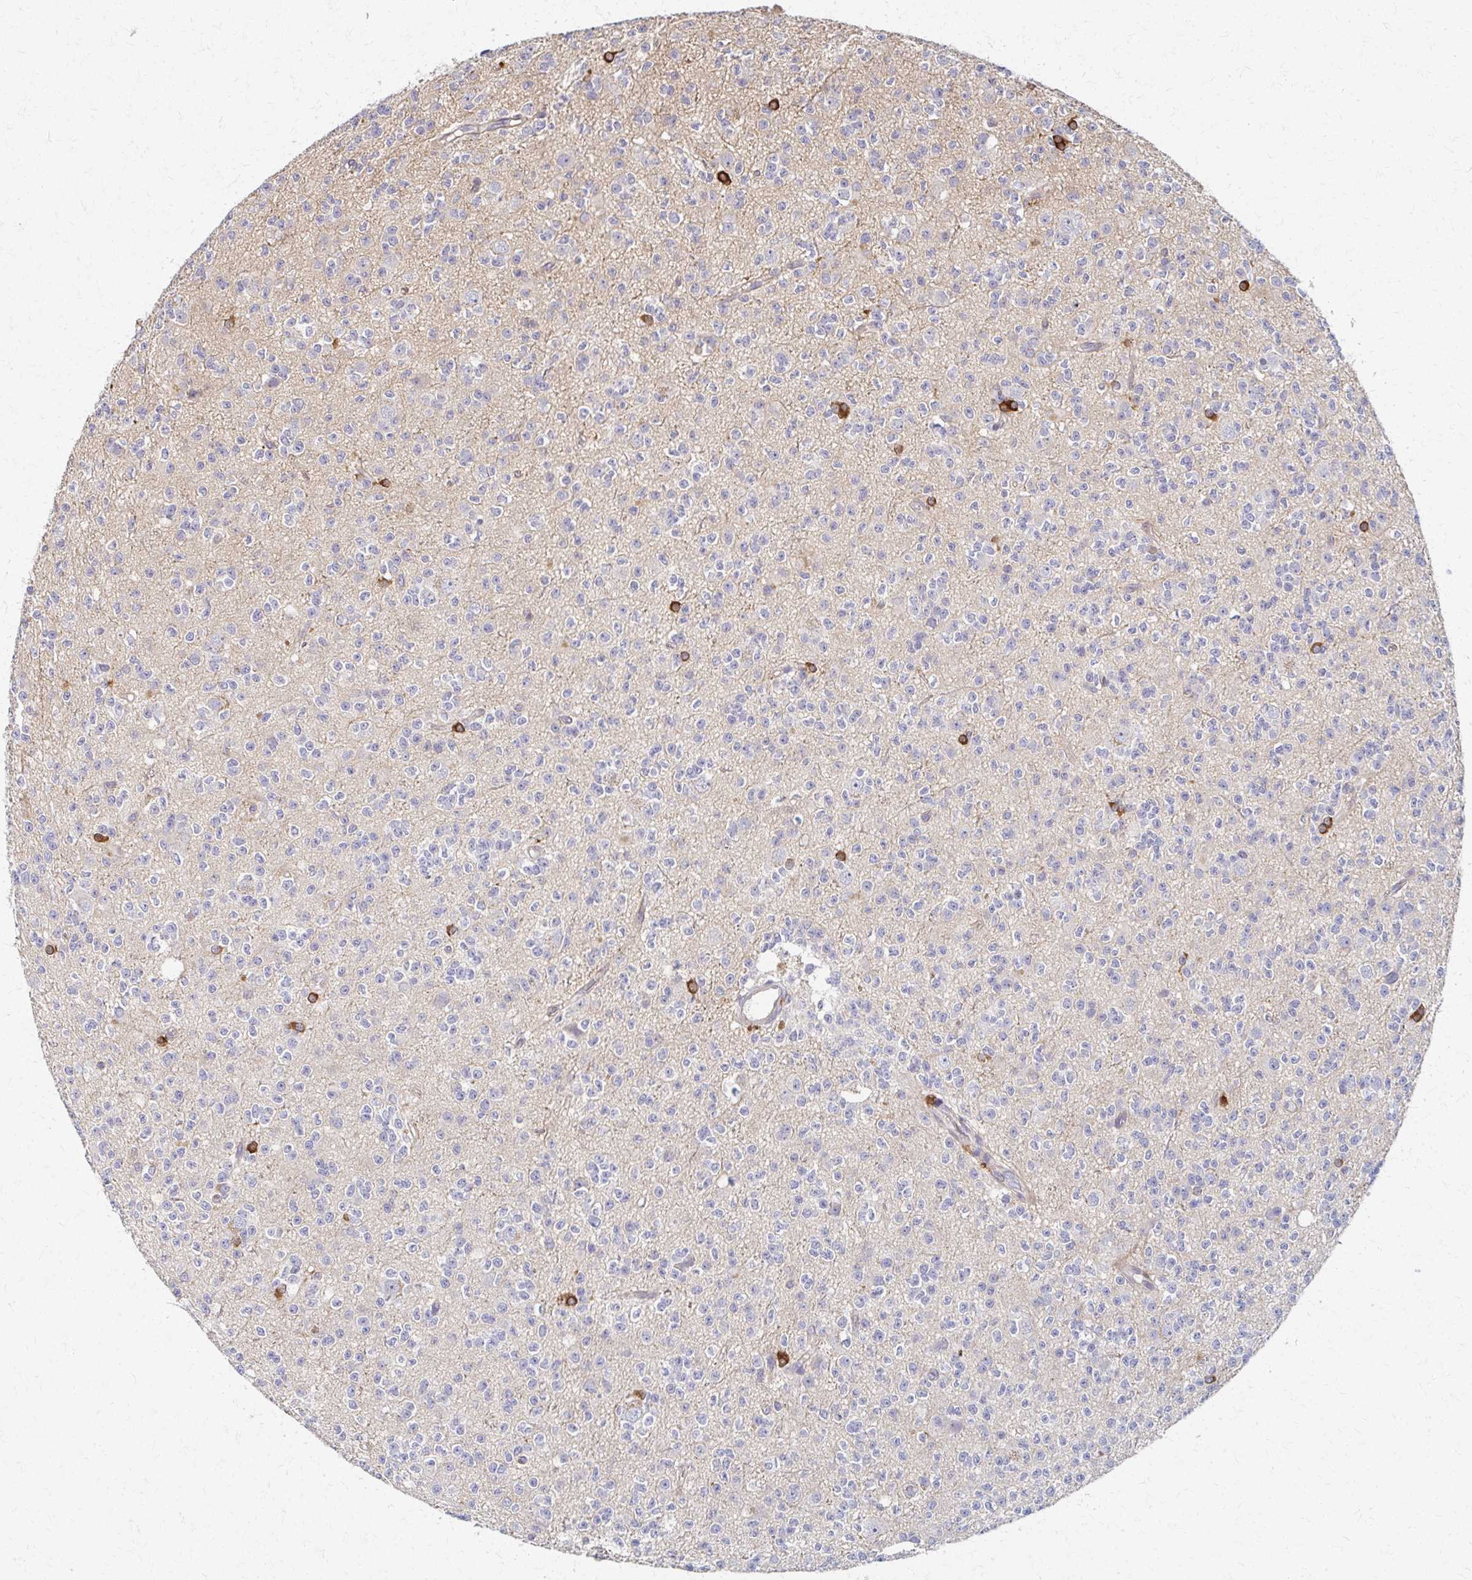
{"staining": {"intensity": "negative", "quantity": "none", "location": "none"}, "tissue": "glioma", "cell_type": "Tumor cells", "image_type": "cancer", "snomed": [{"axis": "morphology", "description": "Glioma, malignant, High grade"}, {"axis": "topography", "description": "Brain"}], "caption": "Tumor cells are negative for brown protein staining in malignant glioma (high-grade).", "gene": "EOLA2", "patient": {"sex": "male", "age": 36}}